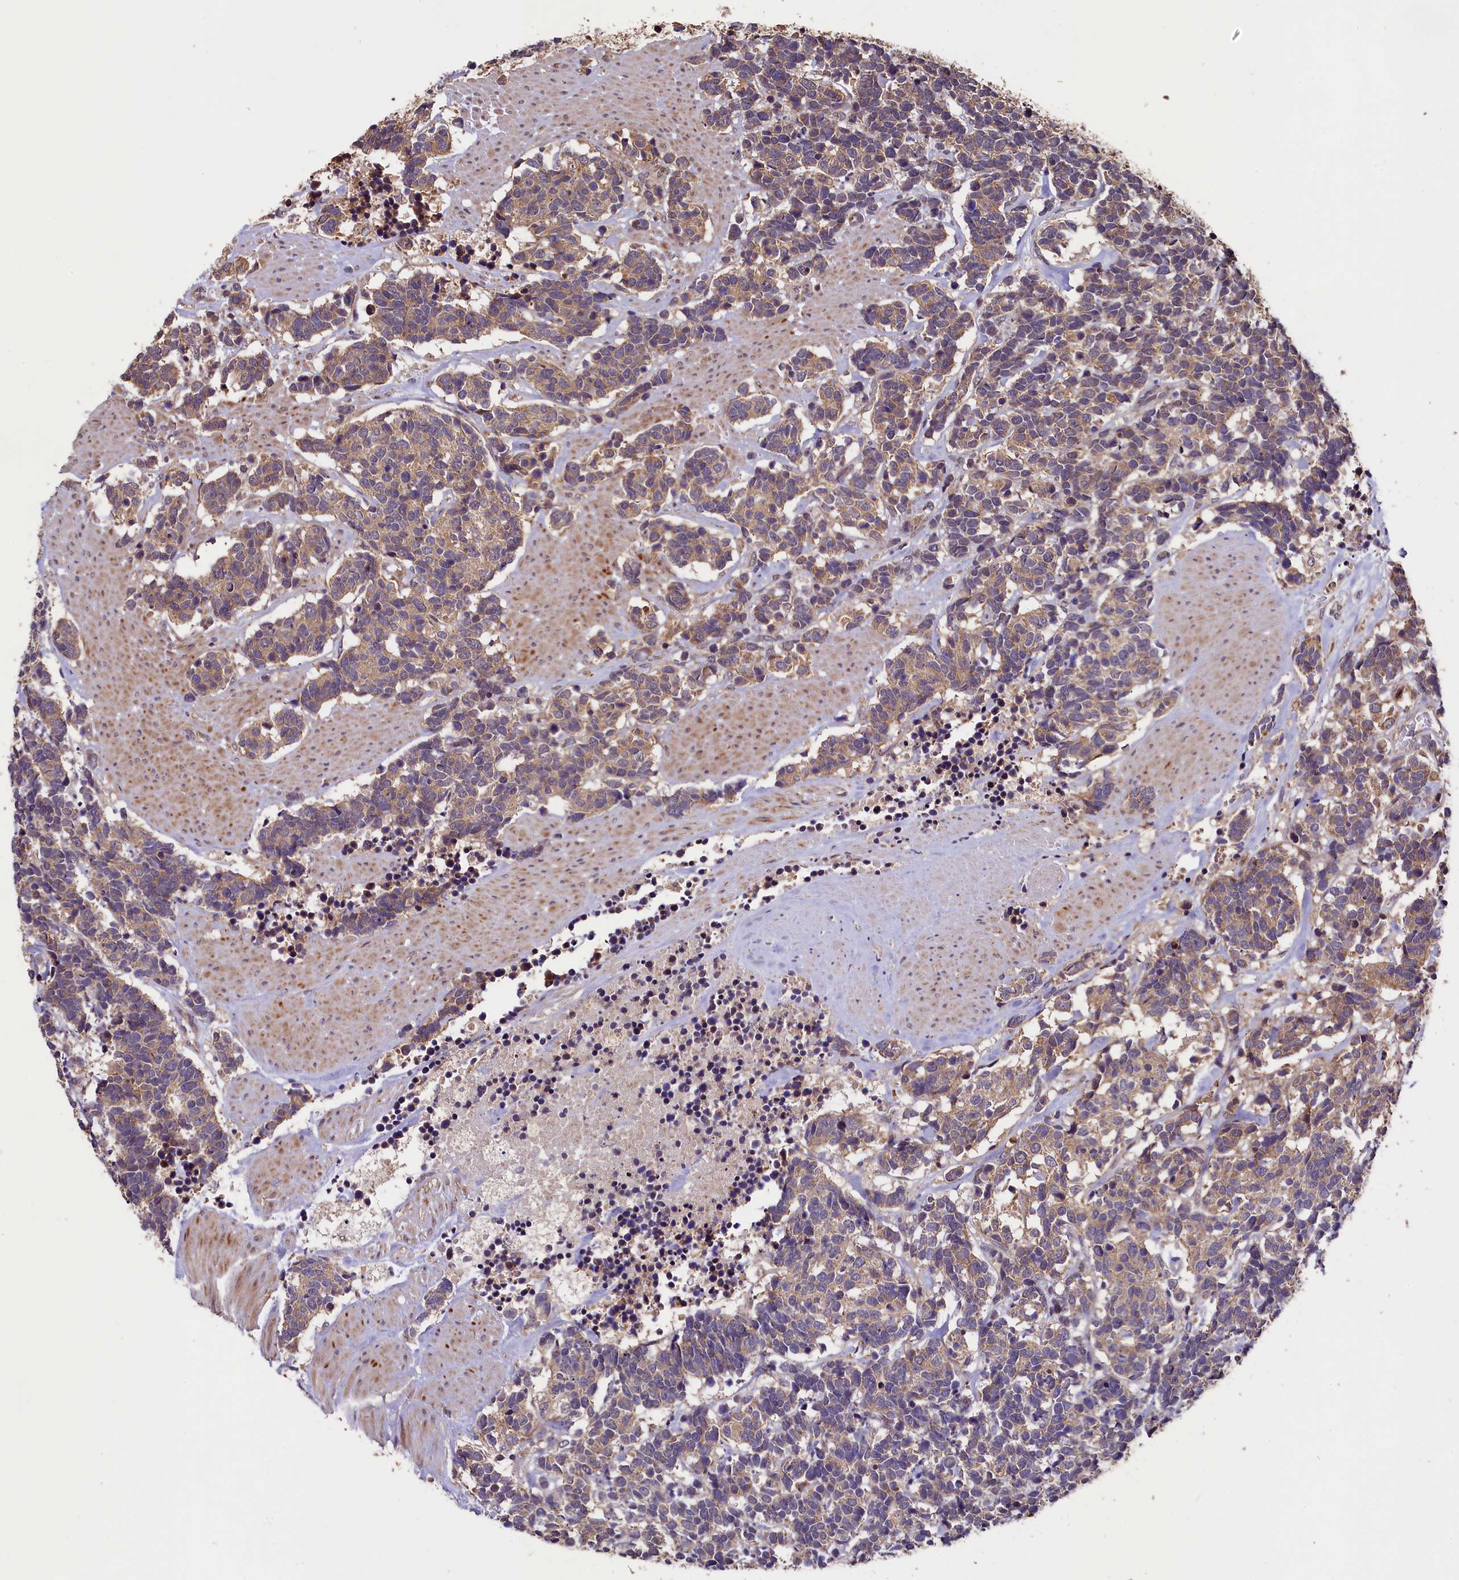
{"staining": {"intensity": "weak", "quantity": ">75%", "location": "cytoplasmic/membranous"}, "tissue": "carcinoid", "cell_type": "Tumor cells", "image_type": "cancer", "snomed": [{"axis": "morphology", "description": "Carcinoma, NOS"}, {"axis": "morphology", "description": "Carcinoid, malignant, NOS"}, {"axis": "topography", "description": "Urinary bladder"}], "caption": "An IHC micrograph of tumor tissue is shown. Protein staining in brown labels weak cytoplasmic/membranous positivity in malignant carcinoid within tumor cells.", "gene": "DOHH", "patient": {"sex": "male", "age": 57}}